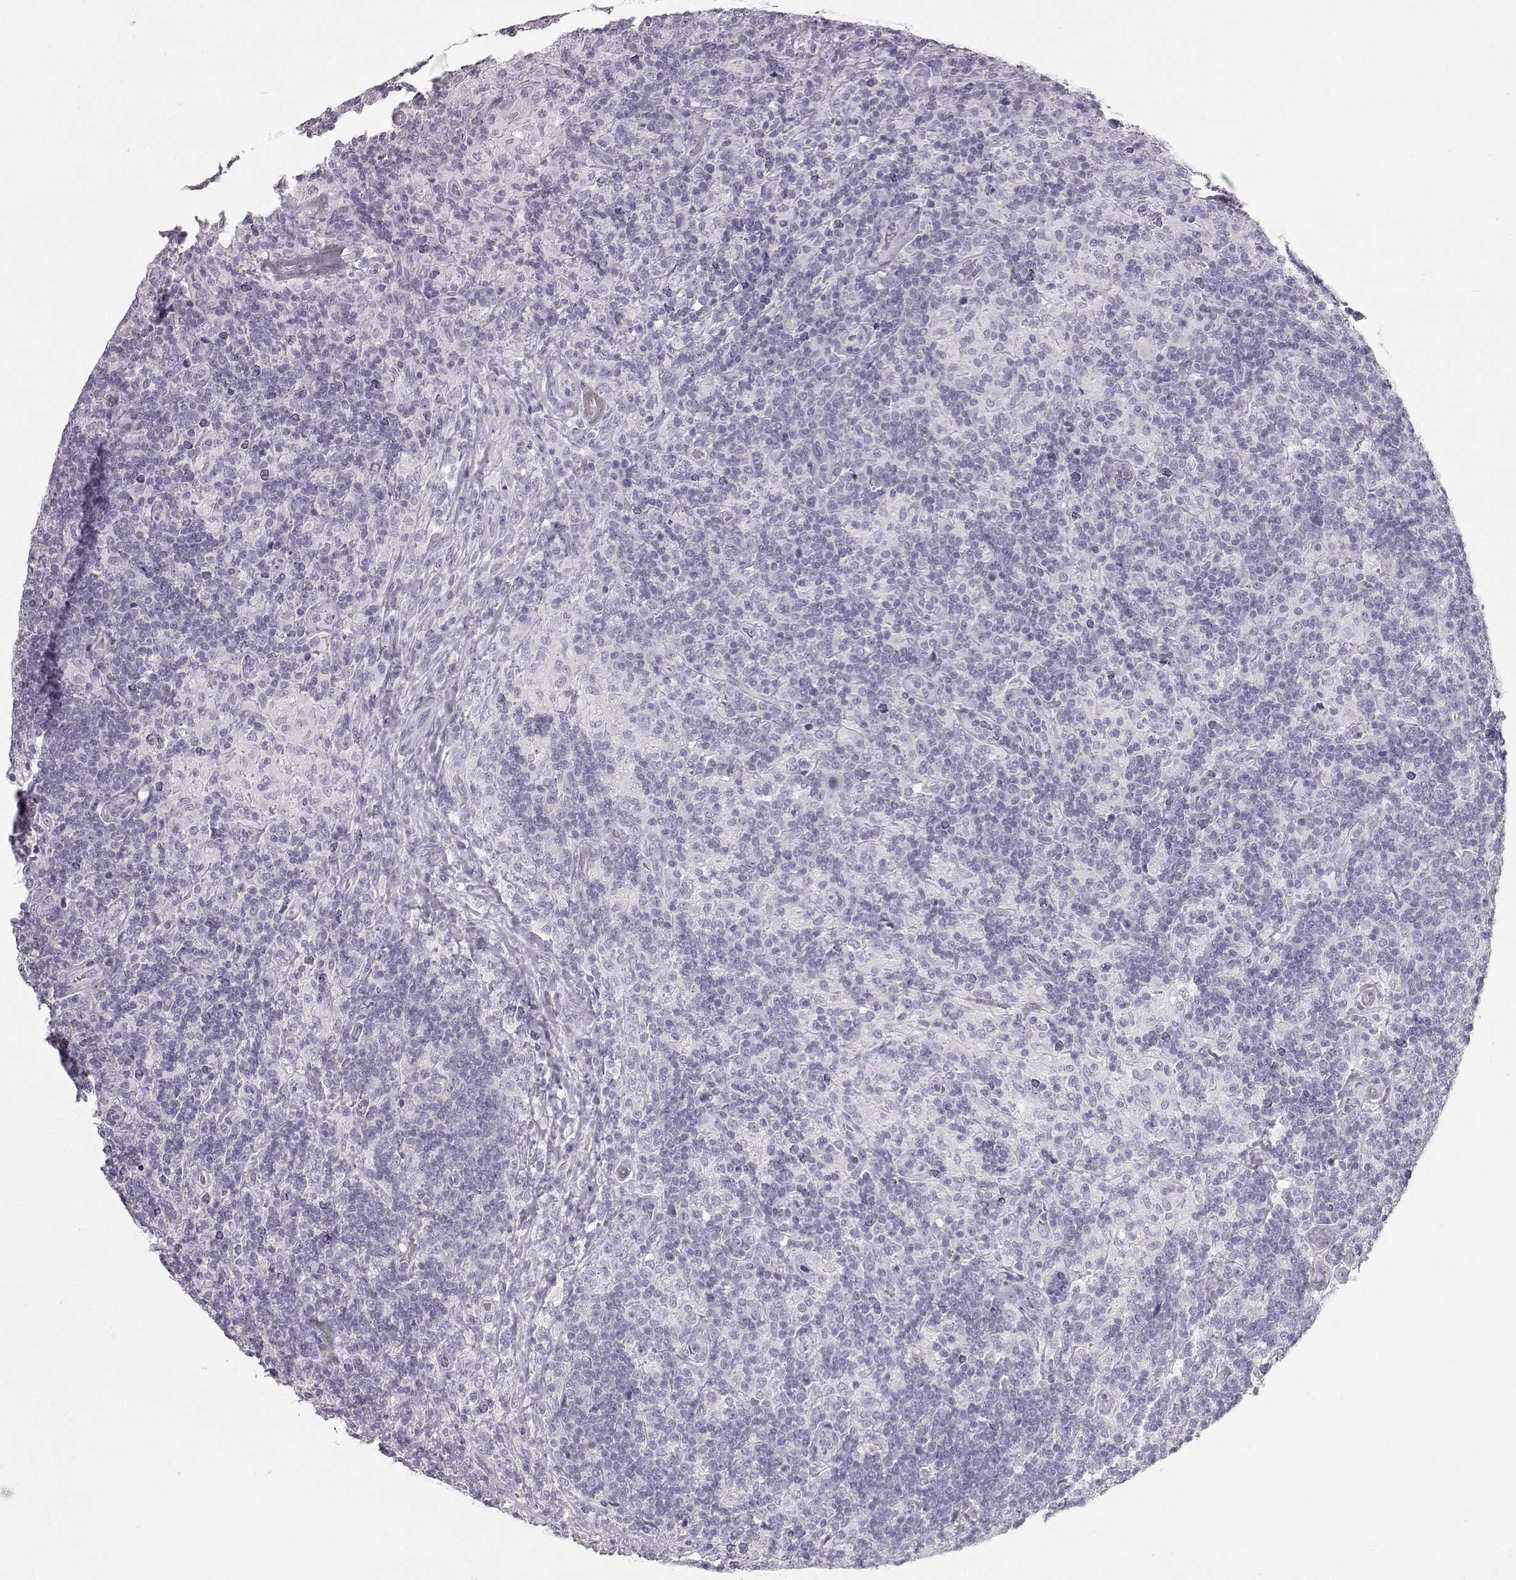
{"staining": {"intensity": "negative", "quantity": "none", "location": "none"}, "tissue": "lymphoma", "cell_type": "Tumor cells", "image_type": "cancer", "snomed": [{"axis": "morphology", "description": "Hodgkin's disease, NOS"}, {"axis": "topography", "description": "Lymph node"}], "caption": "IHC of Hodgkin's disease exhibits no expression in tumor cells.", "gene": "KRTAP16-1", "patient": {"sex": "male", "age": 70}}